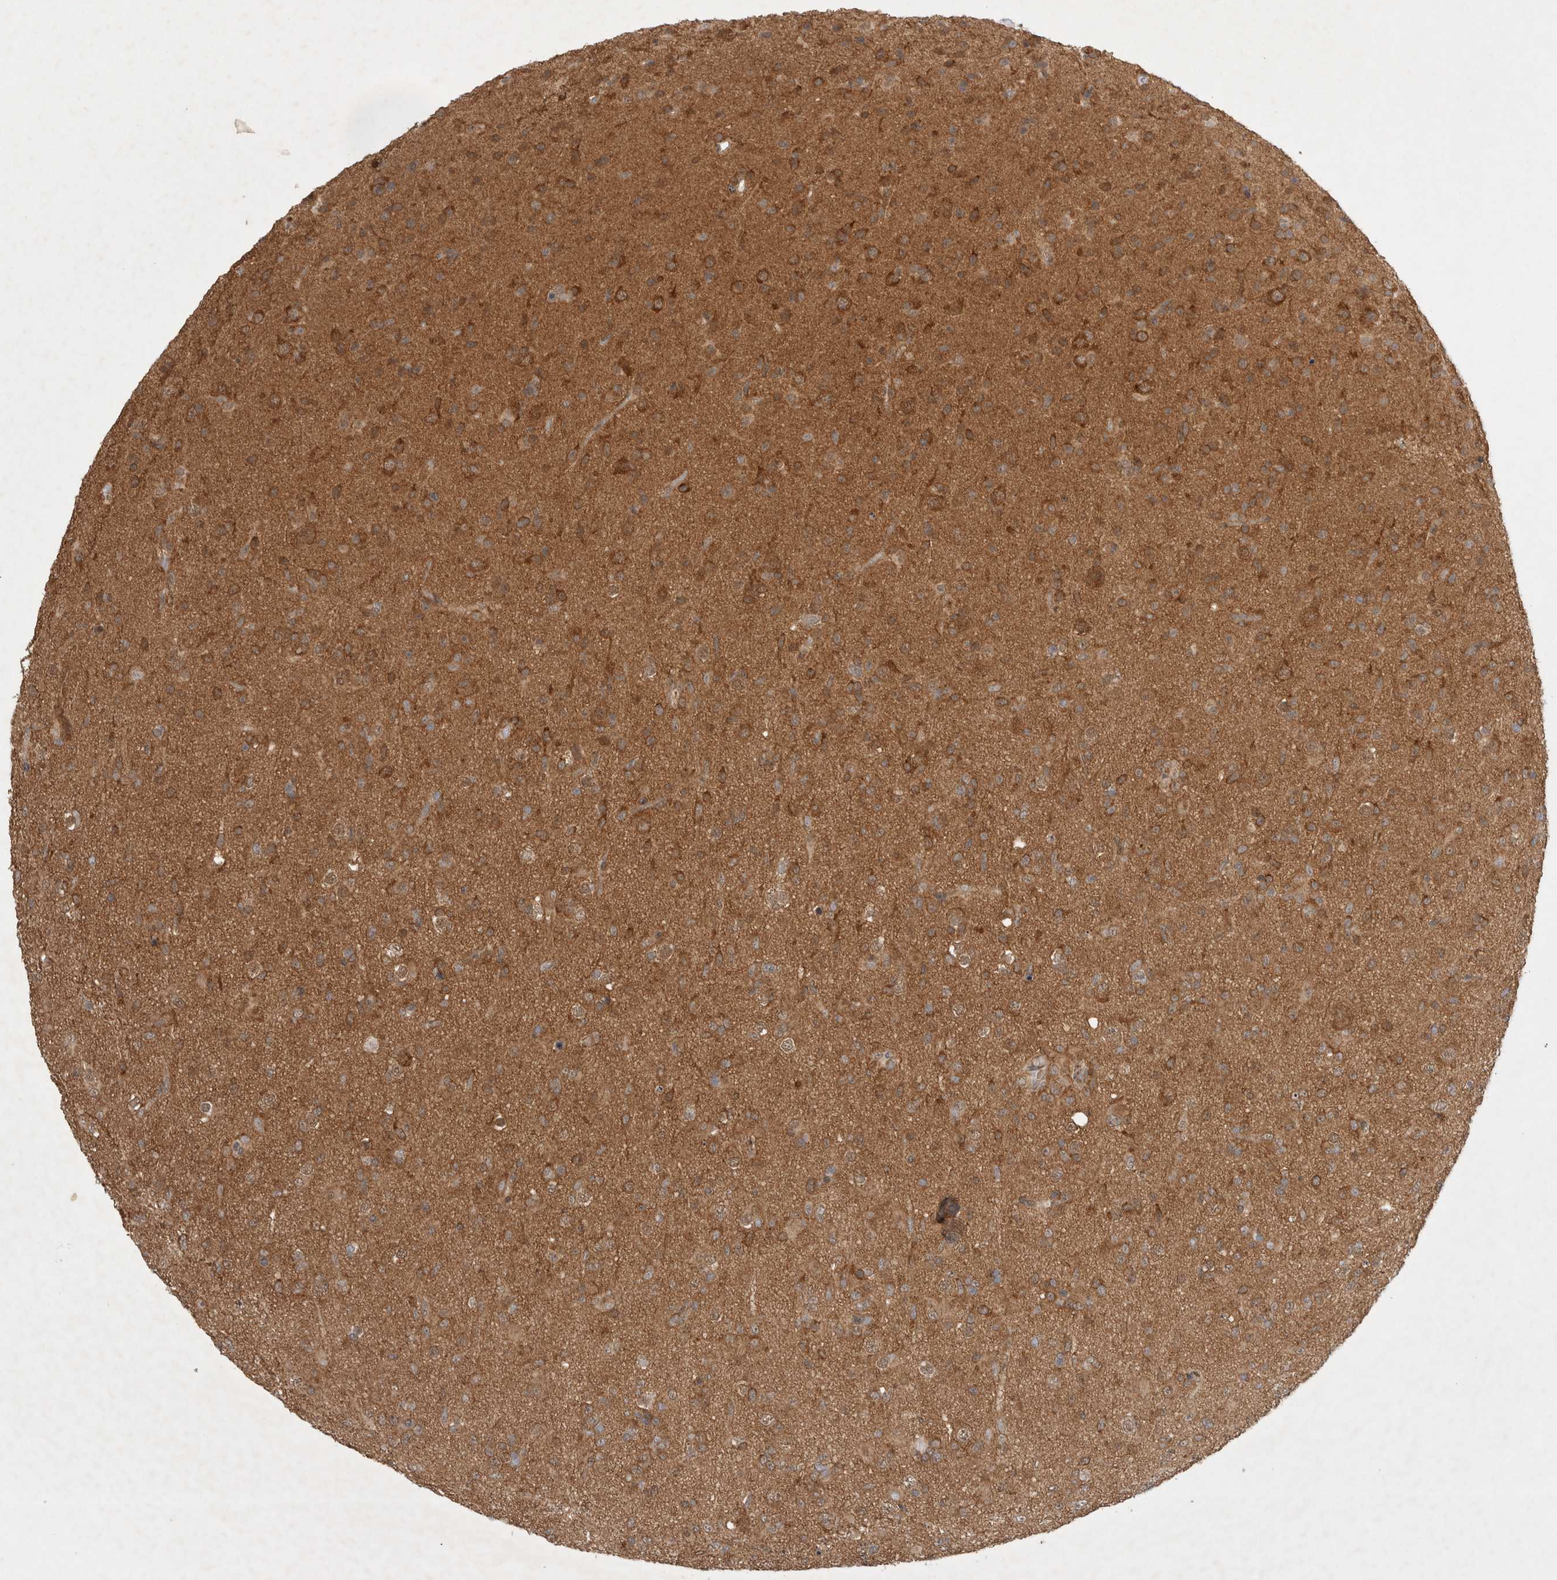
{"staining": {"intensity": "moderate", "quantity": ">75%", "location": "cytoplasmic/membranous"}, "tissue": "glioma", "cell_type": "Tumor cells", "image_type": "cancer", "snomed": [{"axis": "morphology", "description": "Glioma, malignant, Low grade"}, {"axis": "topography", "description": "Brain"}], "caption": "The photomicrograph displays staining of glioma, revealing moderate cytoplasmic/membranous protein staining (brown color) within tumor cells.", "gene": "WIPF2", "patient": {"sex": "male", "age": 65}}